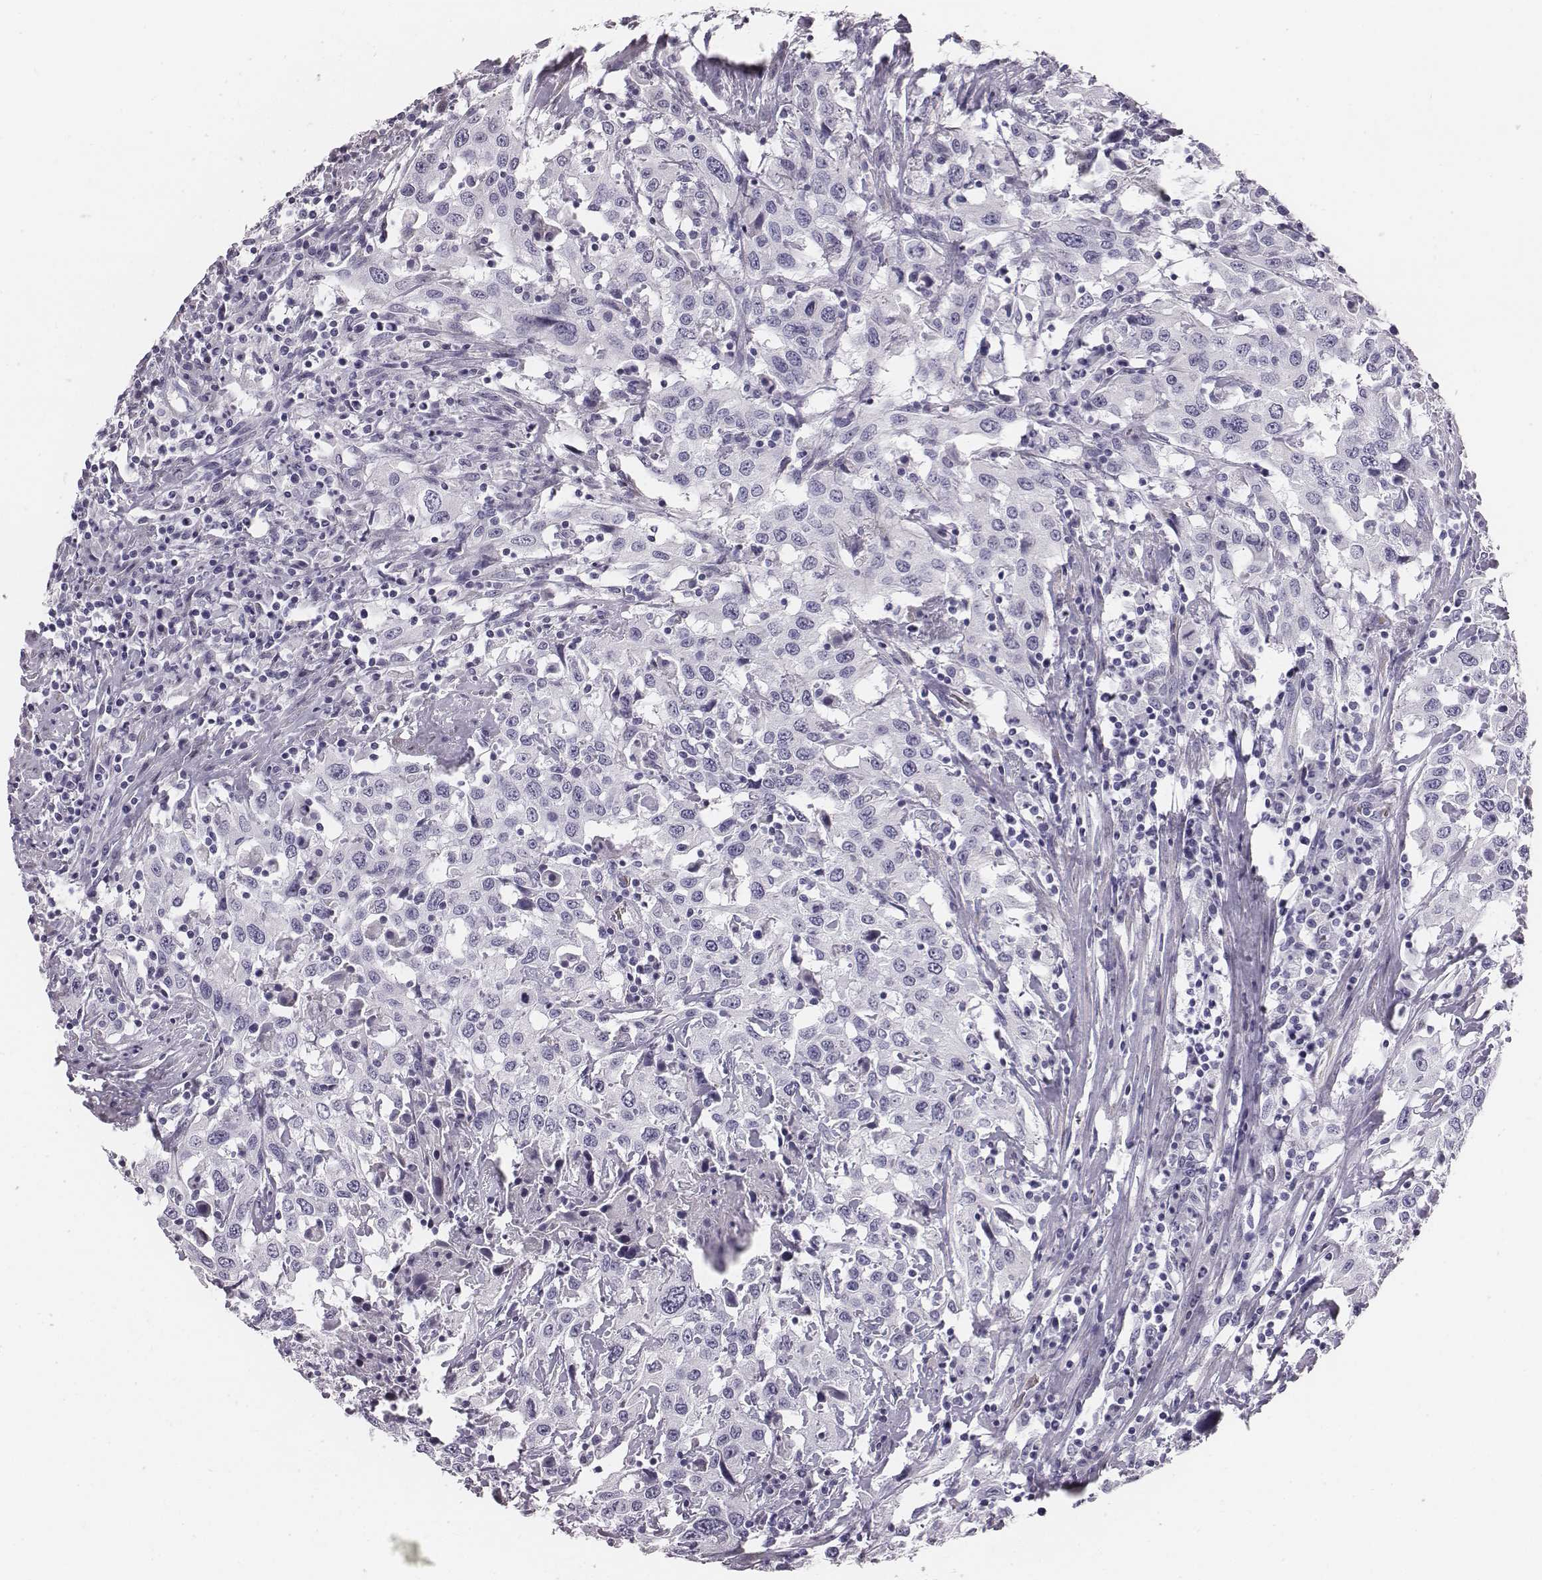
{"staining": {"intensity": "negative", "quantity": "none", "location": "none"}, "tissue": "urothelial cancer", "cell_type": "Tumor cells", "image_type": "cancer", "snomed": [{"axis": "morphology", "description": "Urothelial carcinoma, High grade"}, {"axis": "topography", "description": "Urinary bladder"}], "caption": "This is an immunohistochemistry (IHC) image of human urothelial carcinoma (high-grade). There is no positivity in tumor cells.", "gene": "HBZ", "patient": {"sex": "male", "age": 61}}